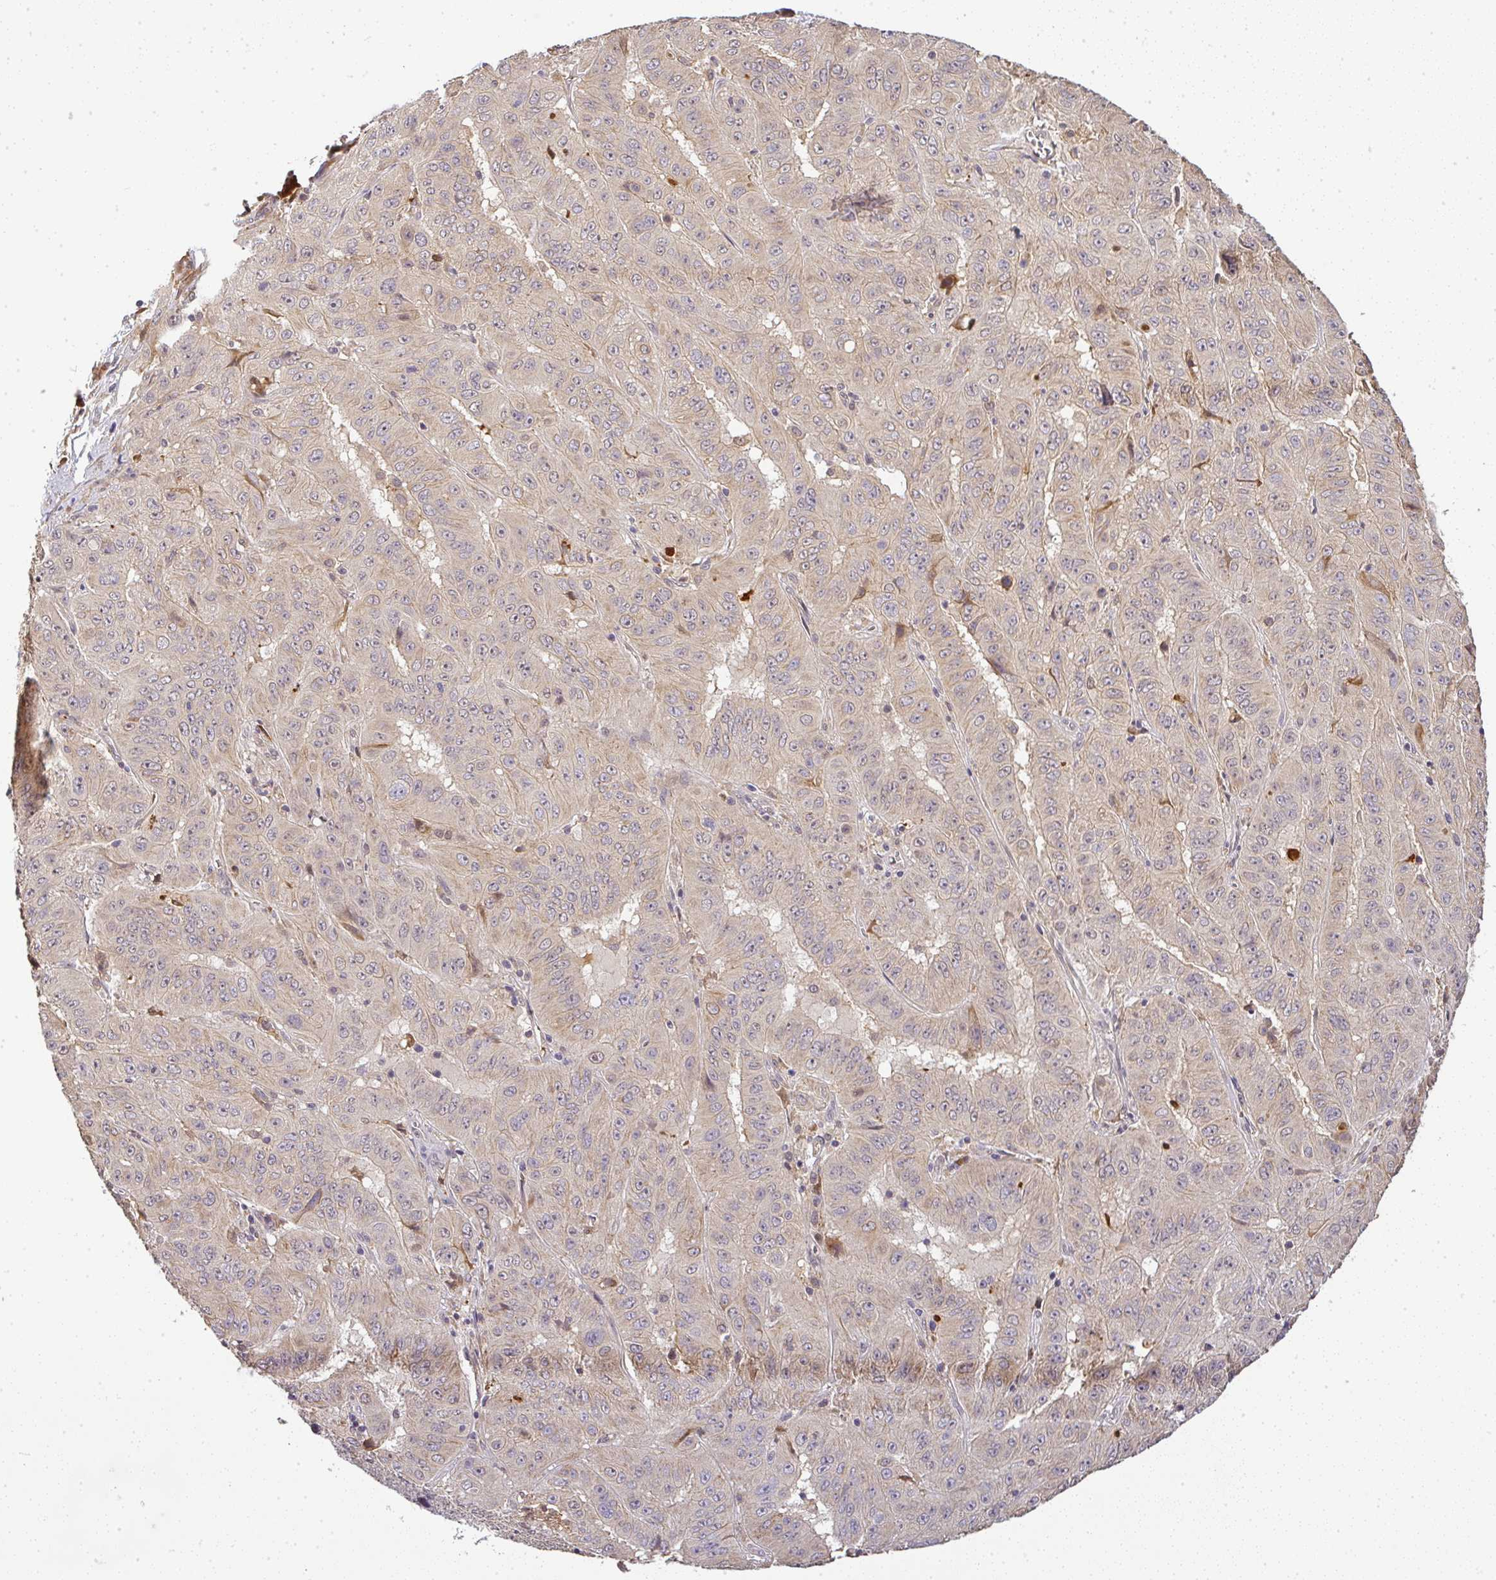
{"staining": {"intensity": "negative", "quantity": "none", "location": "none"}, "tissue": "pancreatic cancer", "cell_type": "Tumor cells", "image_type": "cancer", "snomed": [{"axis": "morphology", "description": "Adenocarcinoma, NOS"}, {"axis": "topography", "description": "Pancreas"}], "caption": "There is no significant staining in tumor cells of pancreatic adenocarcinoma.", "gene": "FAM153A", "patient": {"sex": "male", "age": 63}}